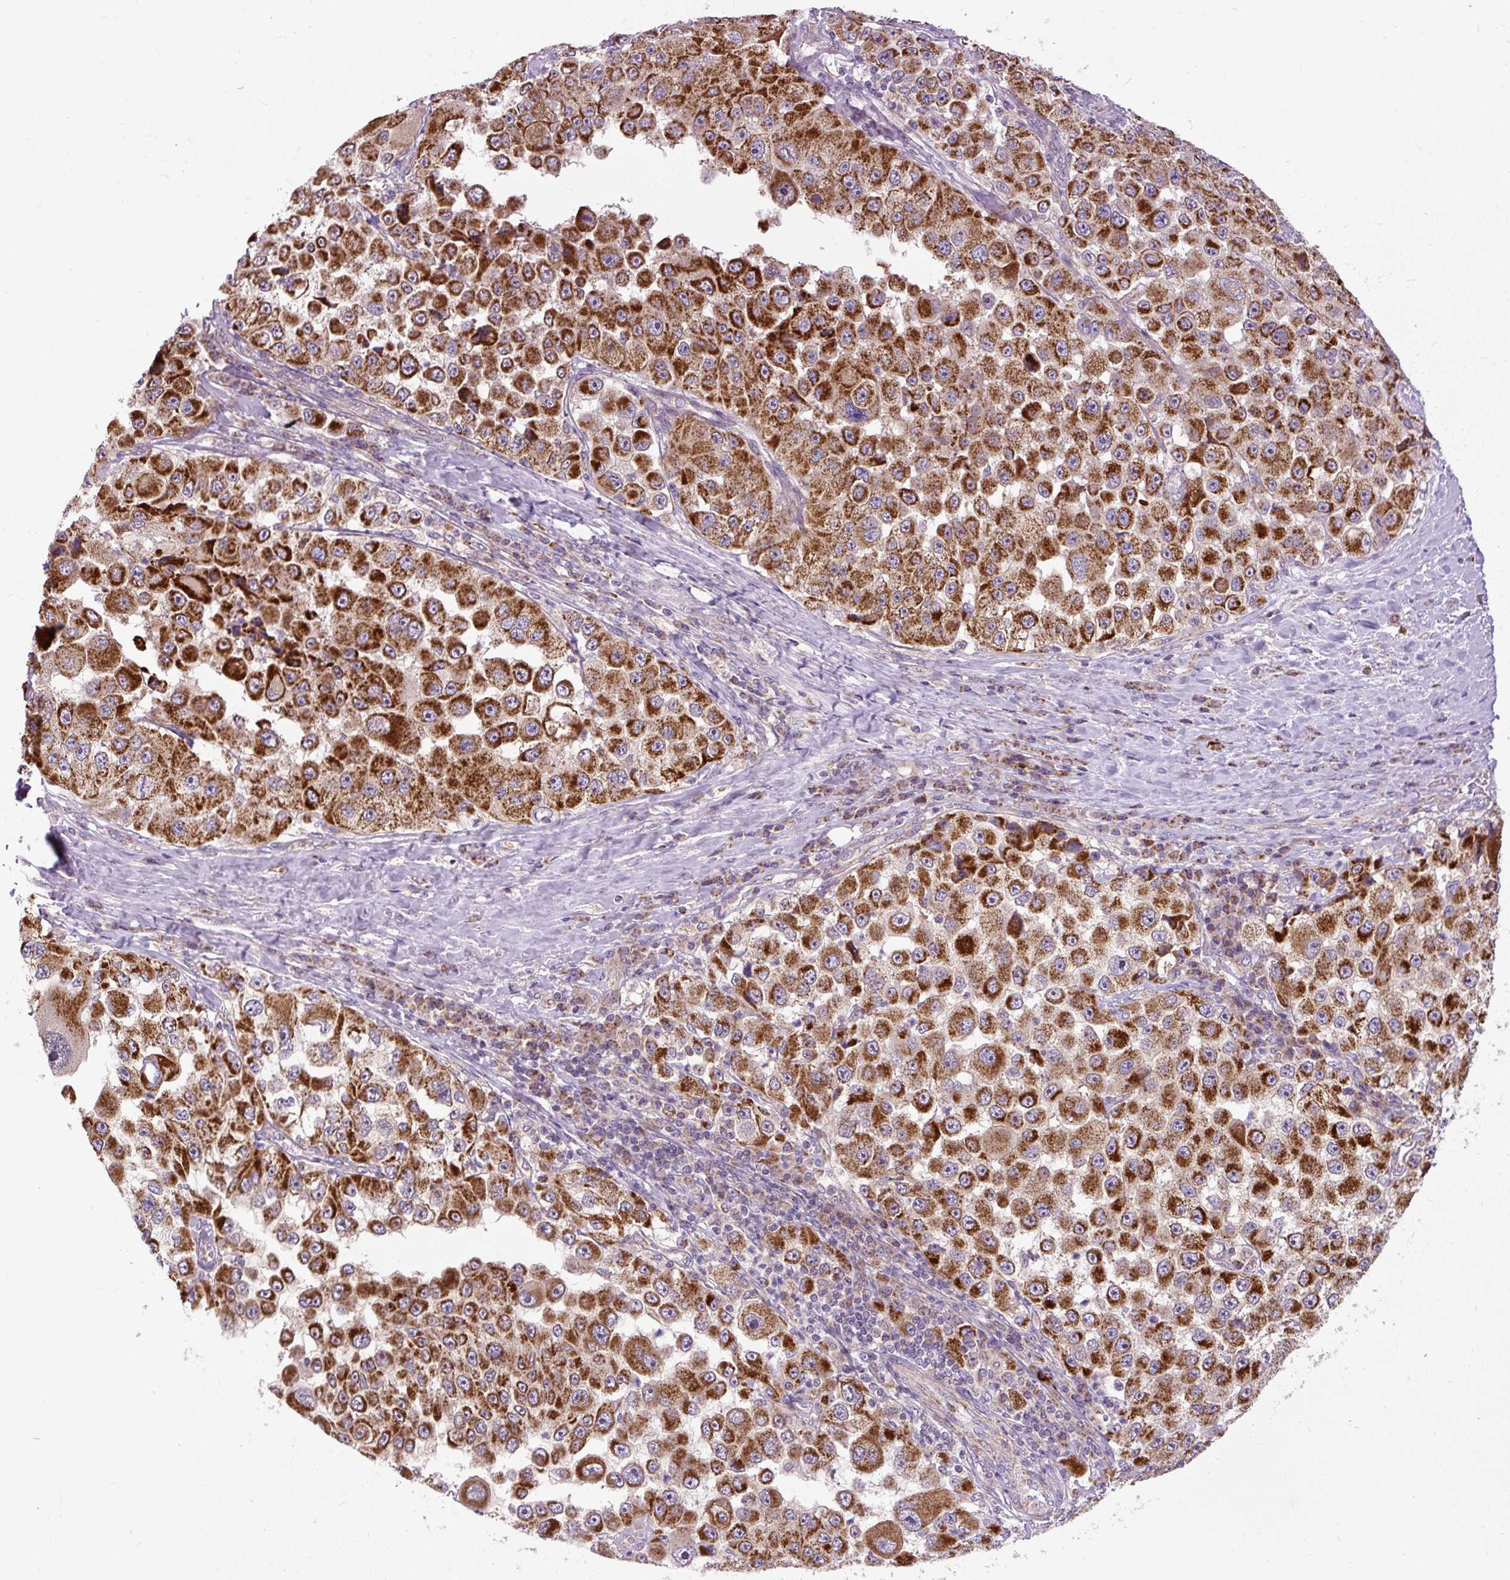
{"staining": {"intensity": "strong", "quantity": ">75%", "location": "cytoplasmic/membranous"}, "tissue": "melanoma", "cell_type": "Tumor cells", "image_type": "cancer", "snomed": [{"axis": "morphology", "description": "Malignant melanoma, Metastatic site"}, {"axis": "topography", "description": "Lymph node"}], "caption": "Human malignant melanoma (metastatic site) stained for a protein (brown) reveals strong cytoplasmic/membranous positive expression in approximately >75% of tumor cells.", "gene": "TM2D3", "patient": {"sex": "male", "age": 62}}